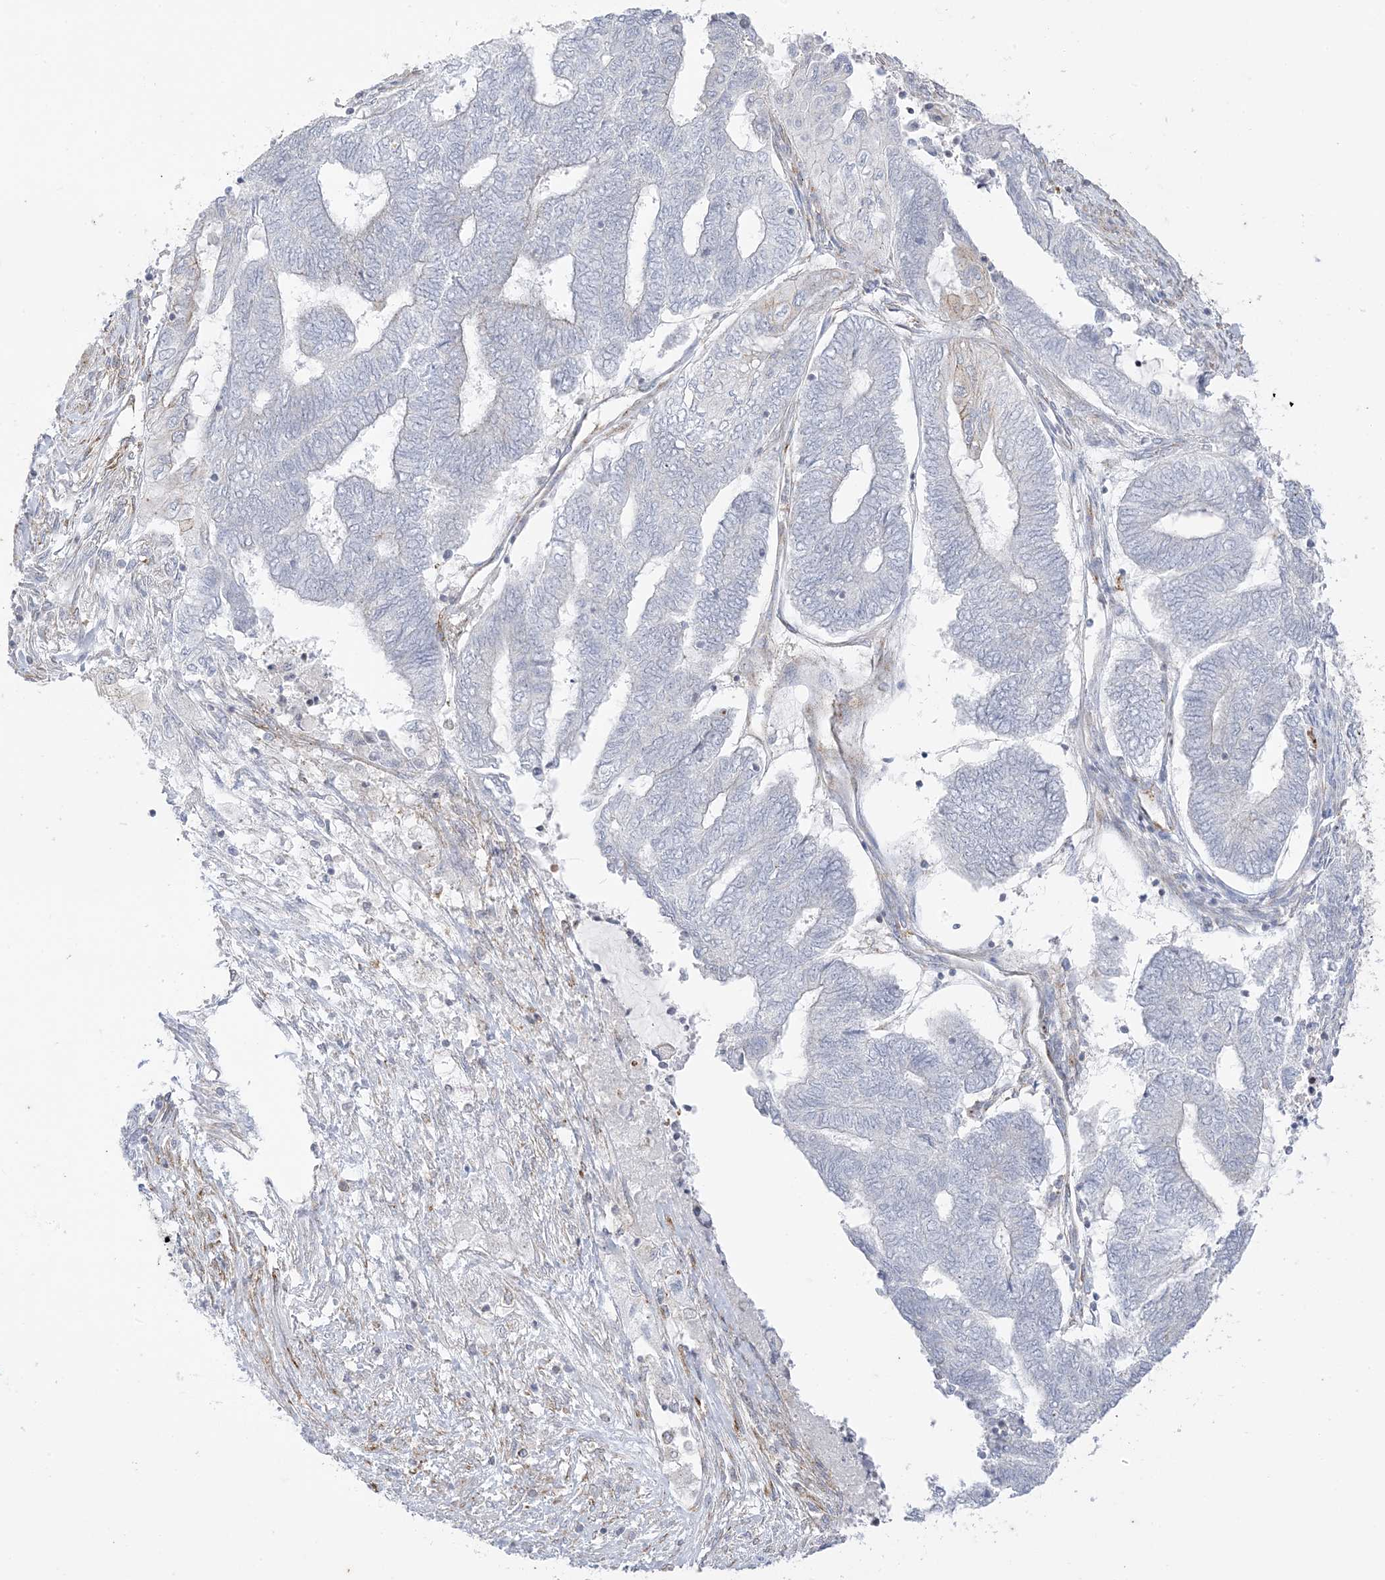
{"staining": {"intensity": "negative", "quantity": "none", "location": "none"}, "tissue": "endometrial cancer", "cell_type": "Tumor cells", "image_type": "cancer", "snomed": [{"axis": "morphology", "description": "Adenocarcinoma, NOS"}, {"axis": "topography", "description": "Uterus"}, {"axis": "topography", "description": "Endometrium"}], "caption": "Tumor cells show no significant protein positivity in endometrial cancer (adenocarcinoma).", "gene": "RAC1", "patient": {"sex": "female", "age": 70}}